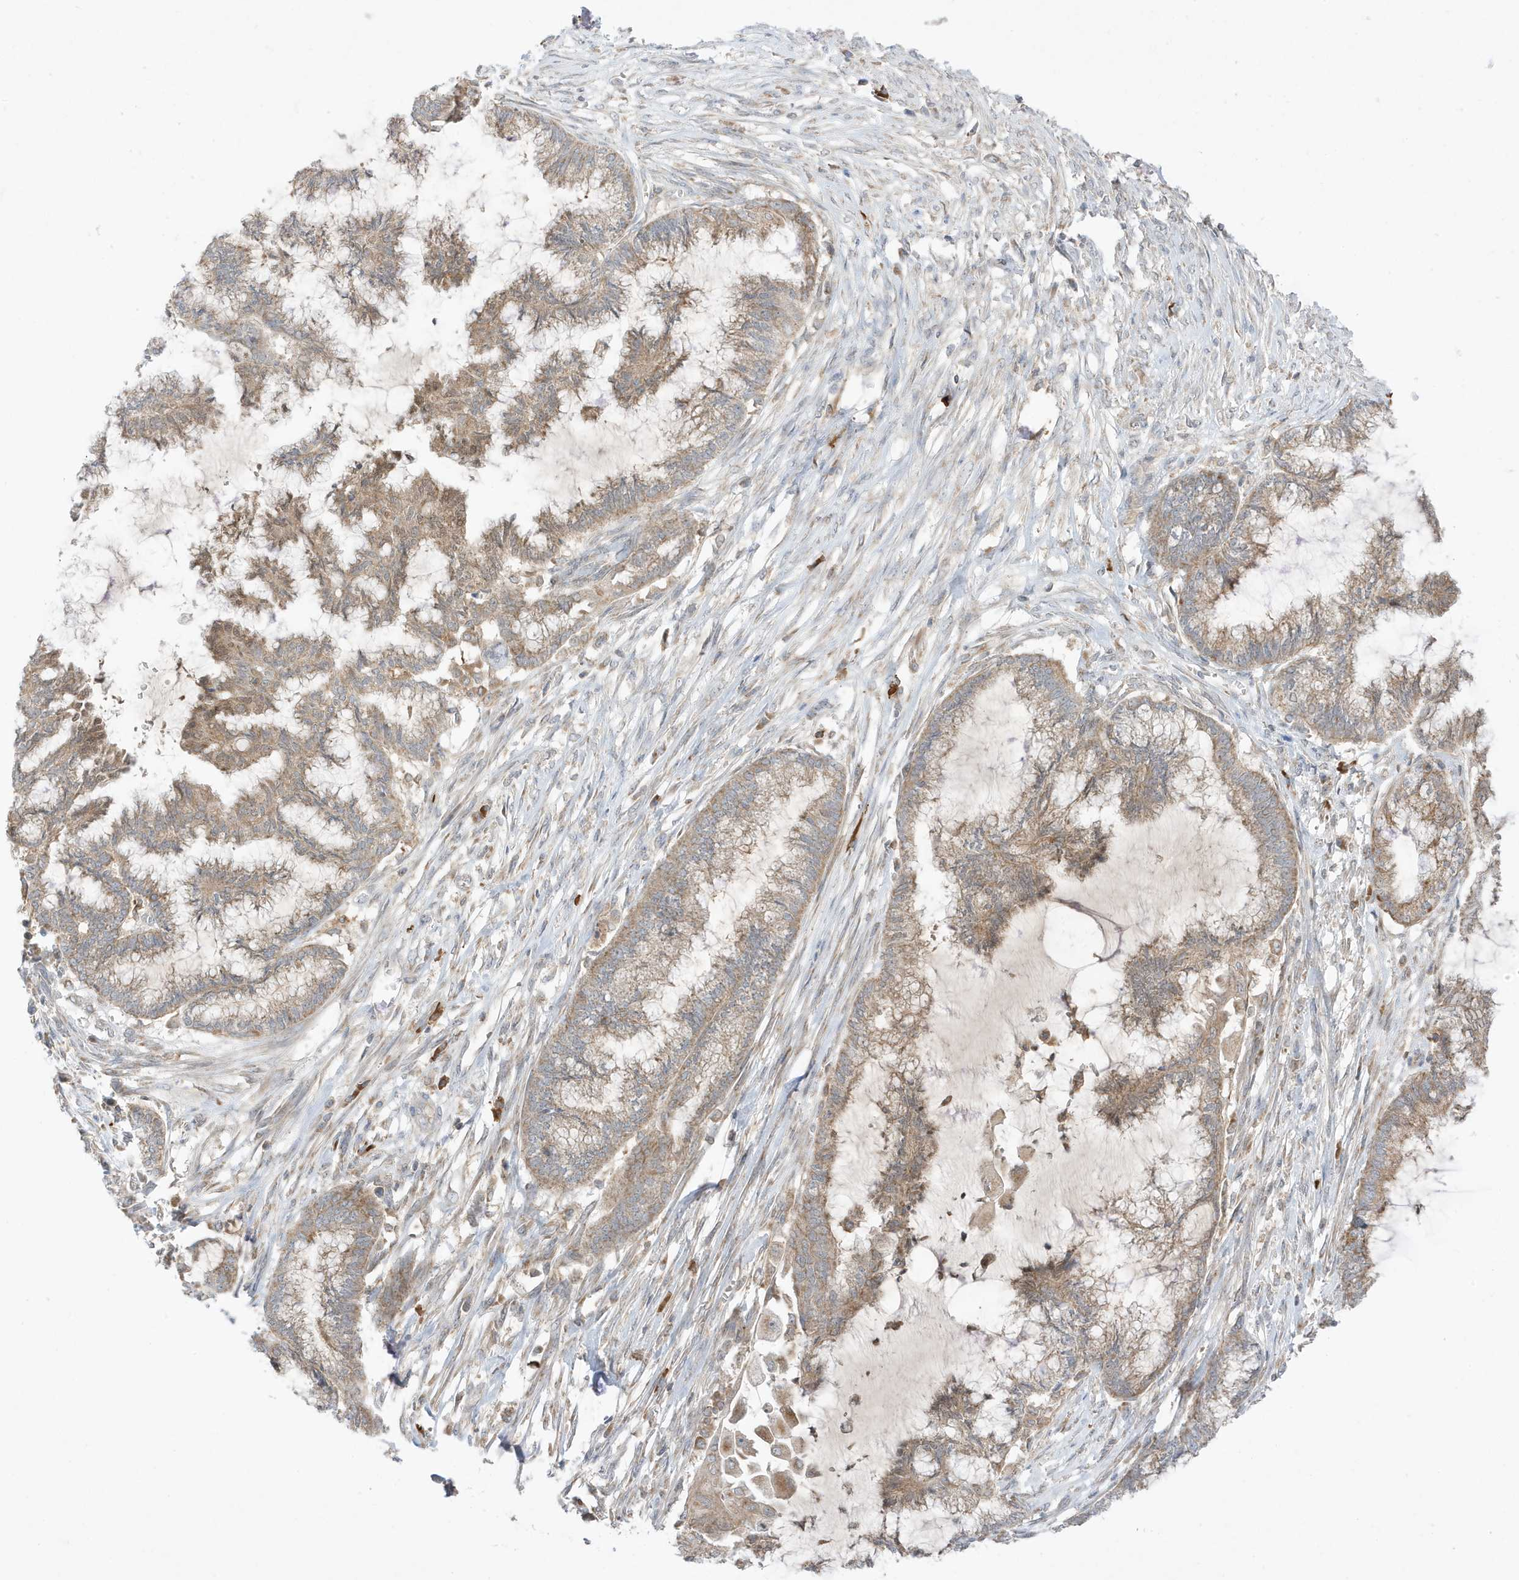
{"staining": {"intensity": "moderate", "quantity": ">75%", "location": "cytoplasmic/membranous"}, "tissue": "endometrial cancer", "cell_type": "Tumor cells", "image_type": "cancer", "snomed": [{"axis": "morphology", "description": "Adenocarcinoma, NOS"}, {"axis": "topography", "description": "Endometrium"}], "caption": "A brown stain labels moderate cytoplasmic/membranous positivity of a protein in human adenocarcinoma (endometrial) tumor cells.", "gene": "NPPC", "patient": {"sex": "female", "age": 86}}